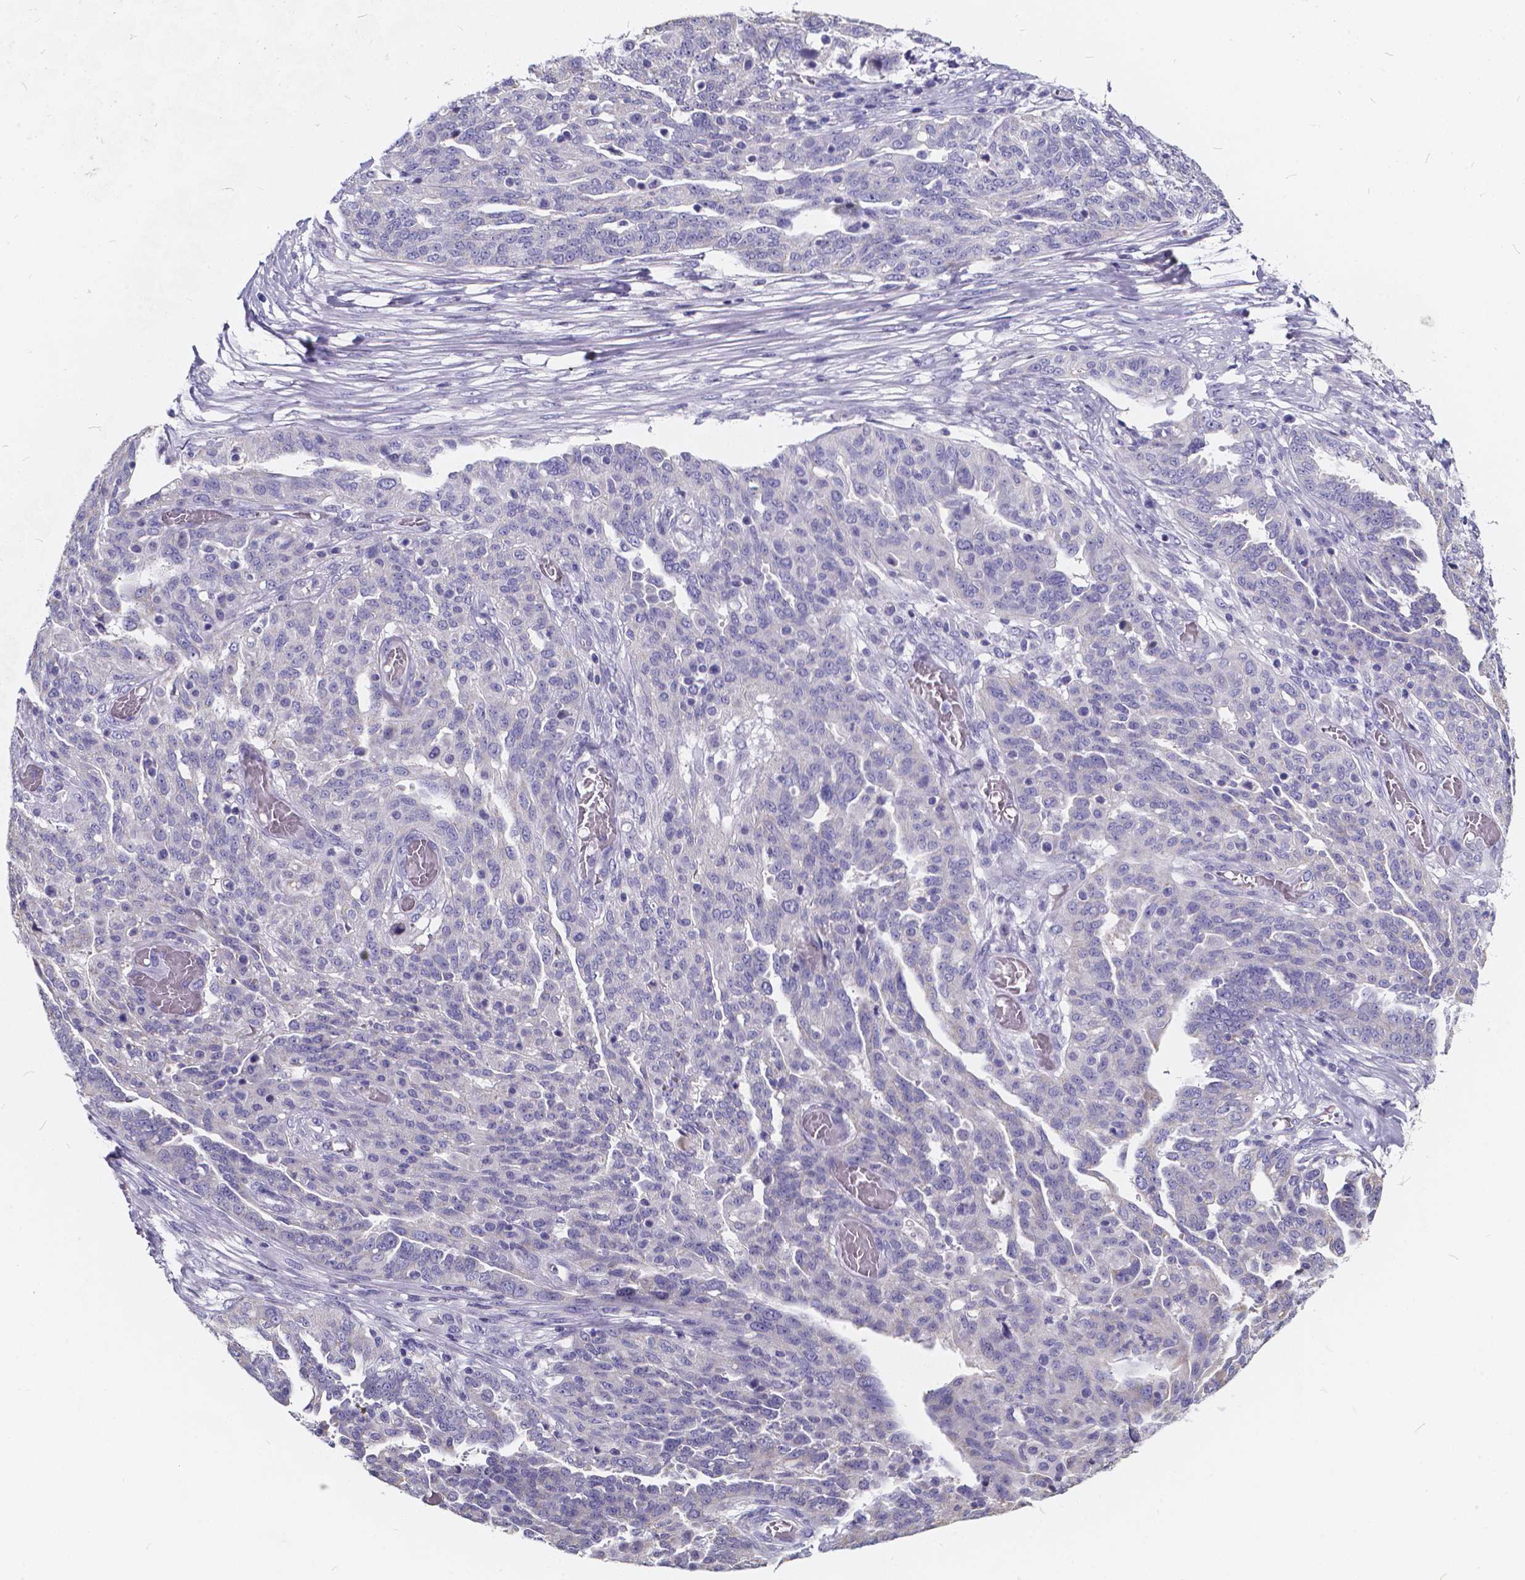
{"staining": {"intensity": "negative", "quantity": "none", "location": "none"}, "tissue": "ovarian cancer", "cell_type": "Tumor cells", "image_type": "cancer", "snomed": [{"axis": "morphology", "description": "Cystadenocarcinoma, serous, NOS"}, {"axis": "topography", "description": "Ovary"}], "caption": "Tumor cells are negative for brown protein staining in serous cystadenocarcinoma (ovarian).", "gene": "SPEF2", "patient": {"sex": "female", "age": 67}}